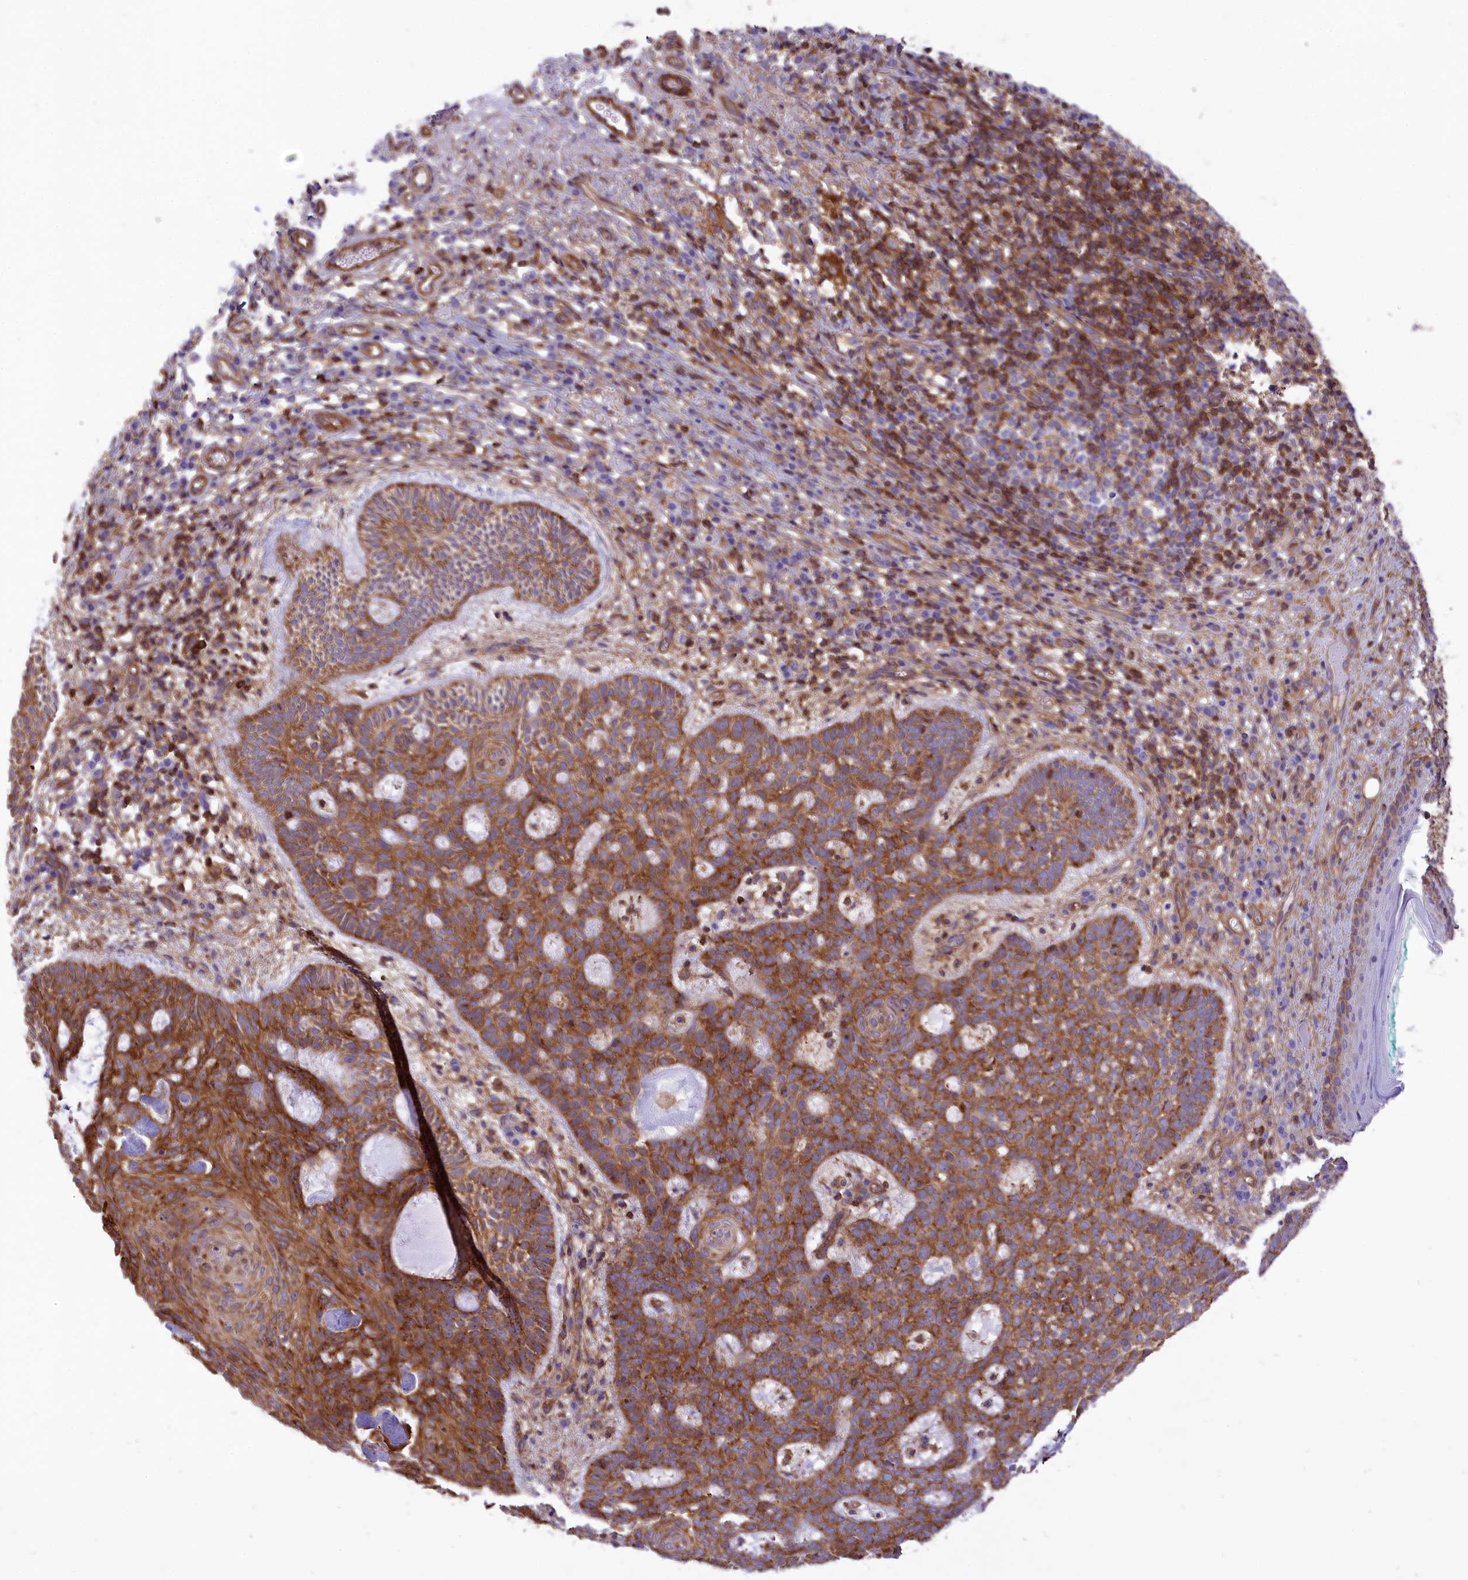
{"staining": {"intensity": "strong", "quantity": ">75%", "location": "cytoplasmic/membranous"}, "tissue": "skin cancer", "cell_type": "Tumor cells", "image_type": "cancer", "snomed": [{"axis": "morphology", "description": "Basal cell carcinoma"}, {"axis": "topography", "description": "Skin"}], "caption": "This is a histology image of immunohistochemistry staining of basal cell carcinoma (skin), which shows strong positivity in the cytoplasmic/membranous of tumor cells.", "gene": "SEPTIN9", "patient": {"sex": "male", "age": 85}}